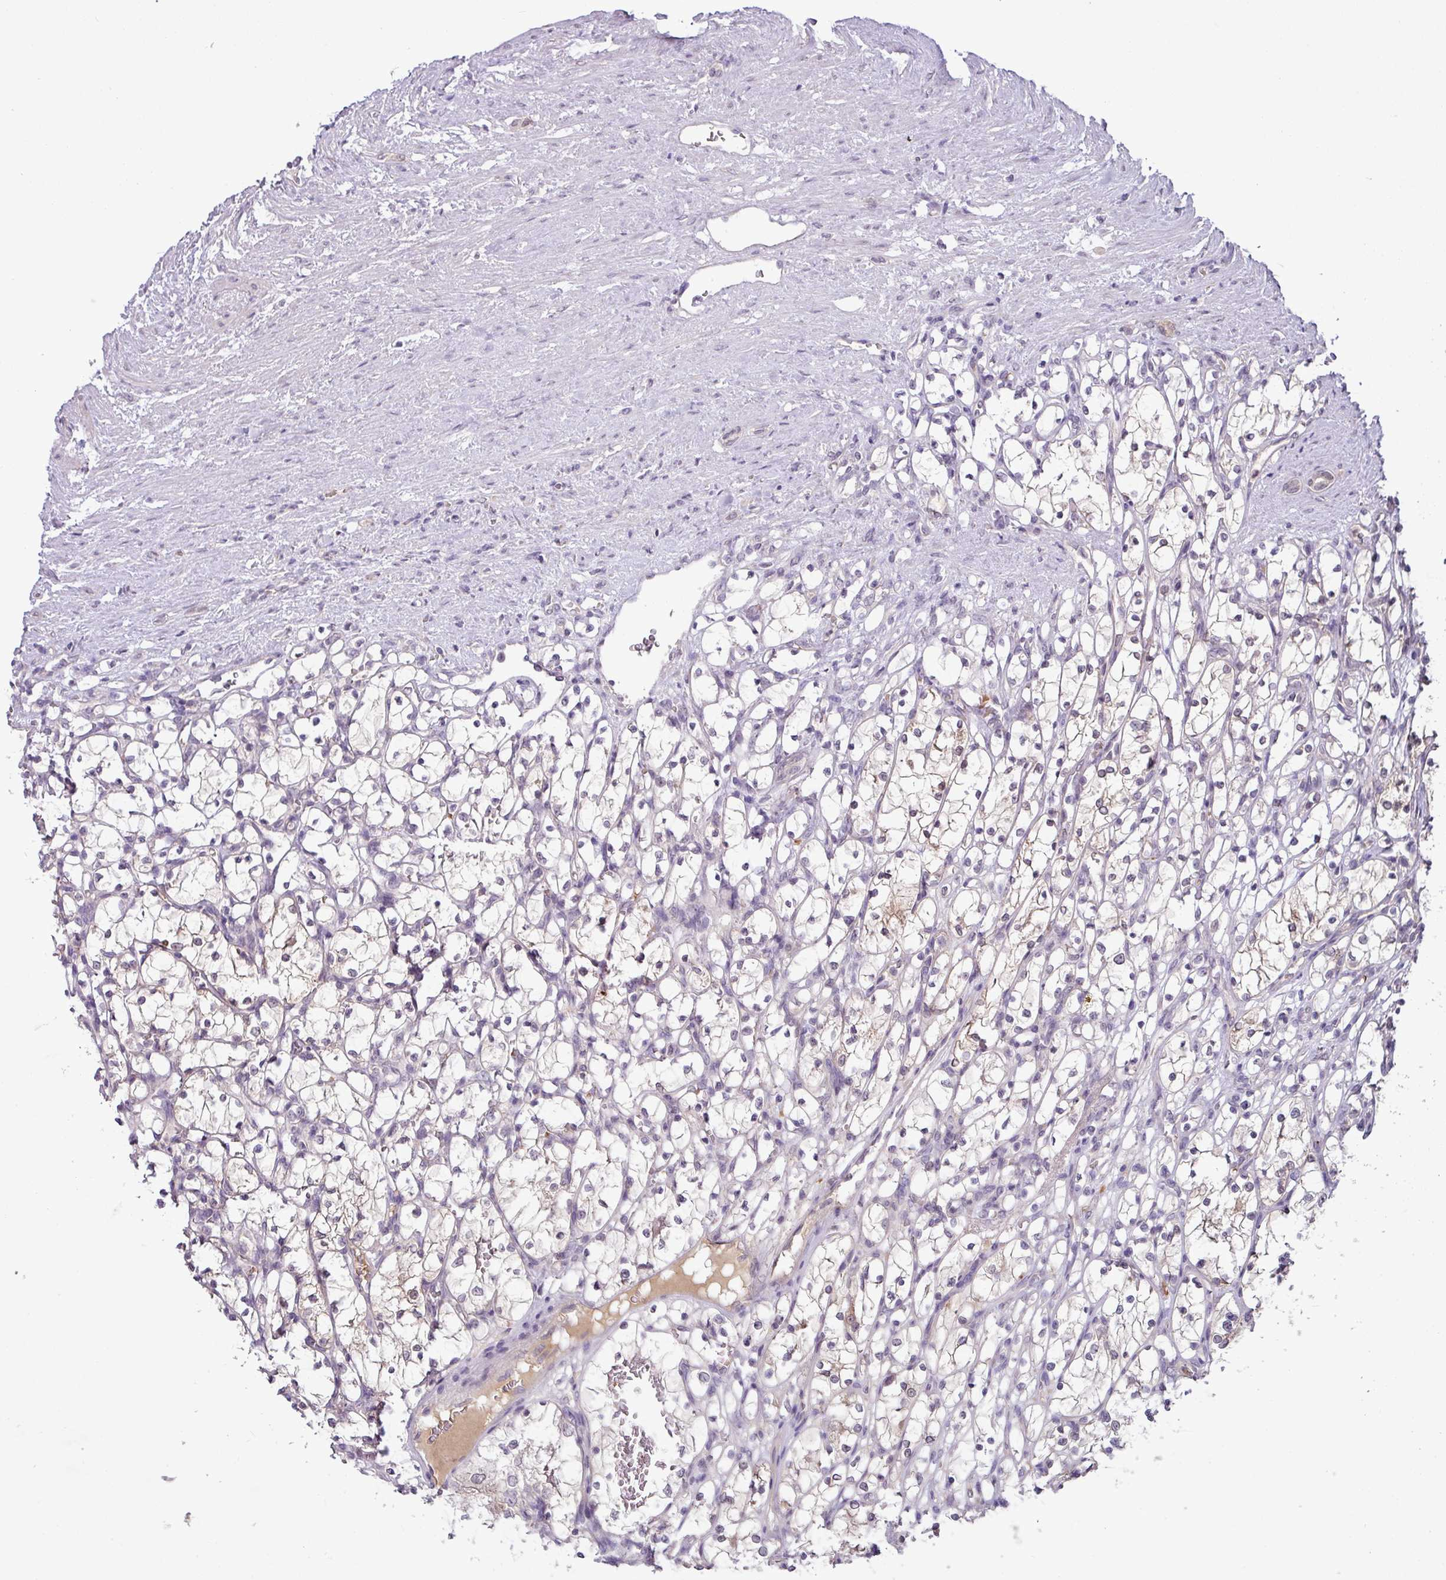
{"staining": {"intensity": "negative", "quantity": "none", "location": "none"}, "tissue": "renal cancer", "cell_type": "Tumor cells", "image_type": "cancer", "snomed": [{"axis": "morphology", "description": "Adenocarcinoma, NOS"}, {"axis": "topography", "description": "Kidney"}], "caption": "Immunohistochemistry micrograph of renal adenocarcinoma stained for a protein (brown), which displays no expression in tumor cells.", "gene": "SLC5A10", "patient": {"sex": "female", "age": 69}}